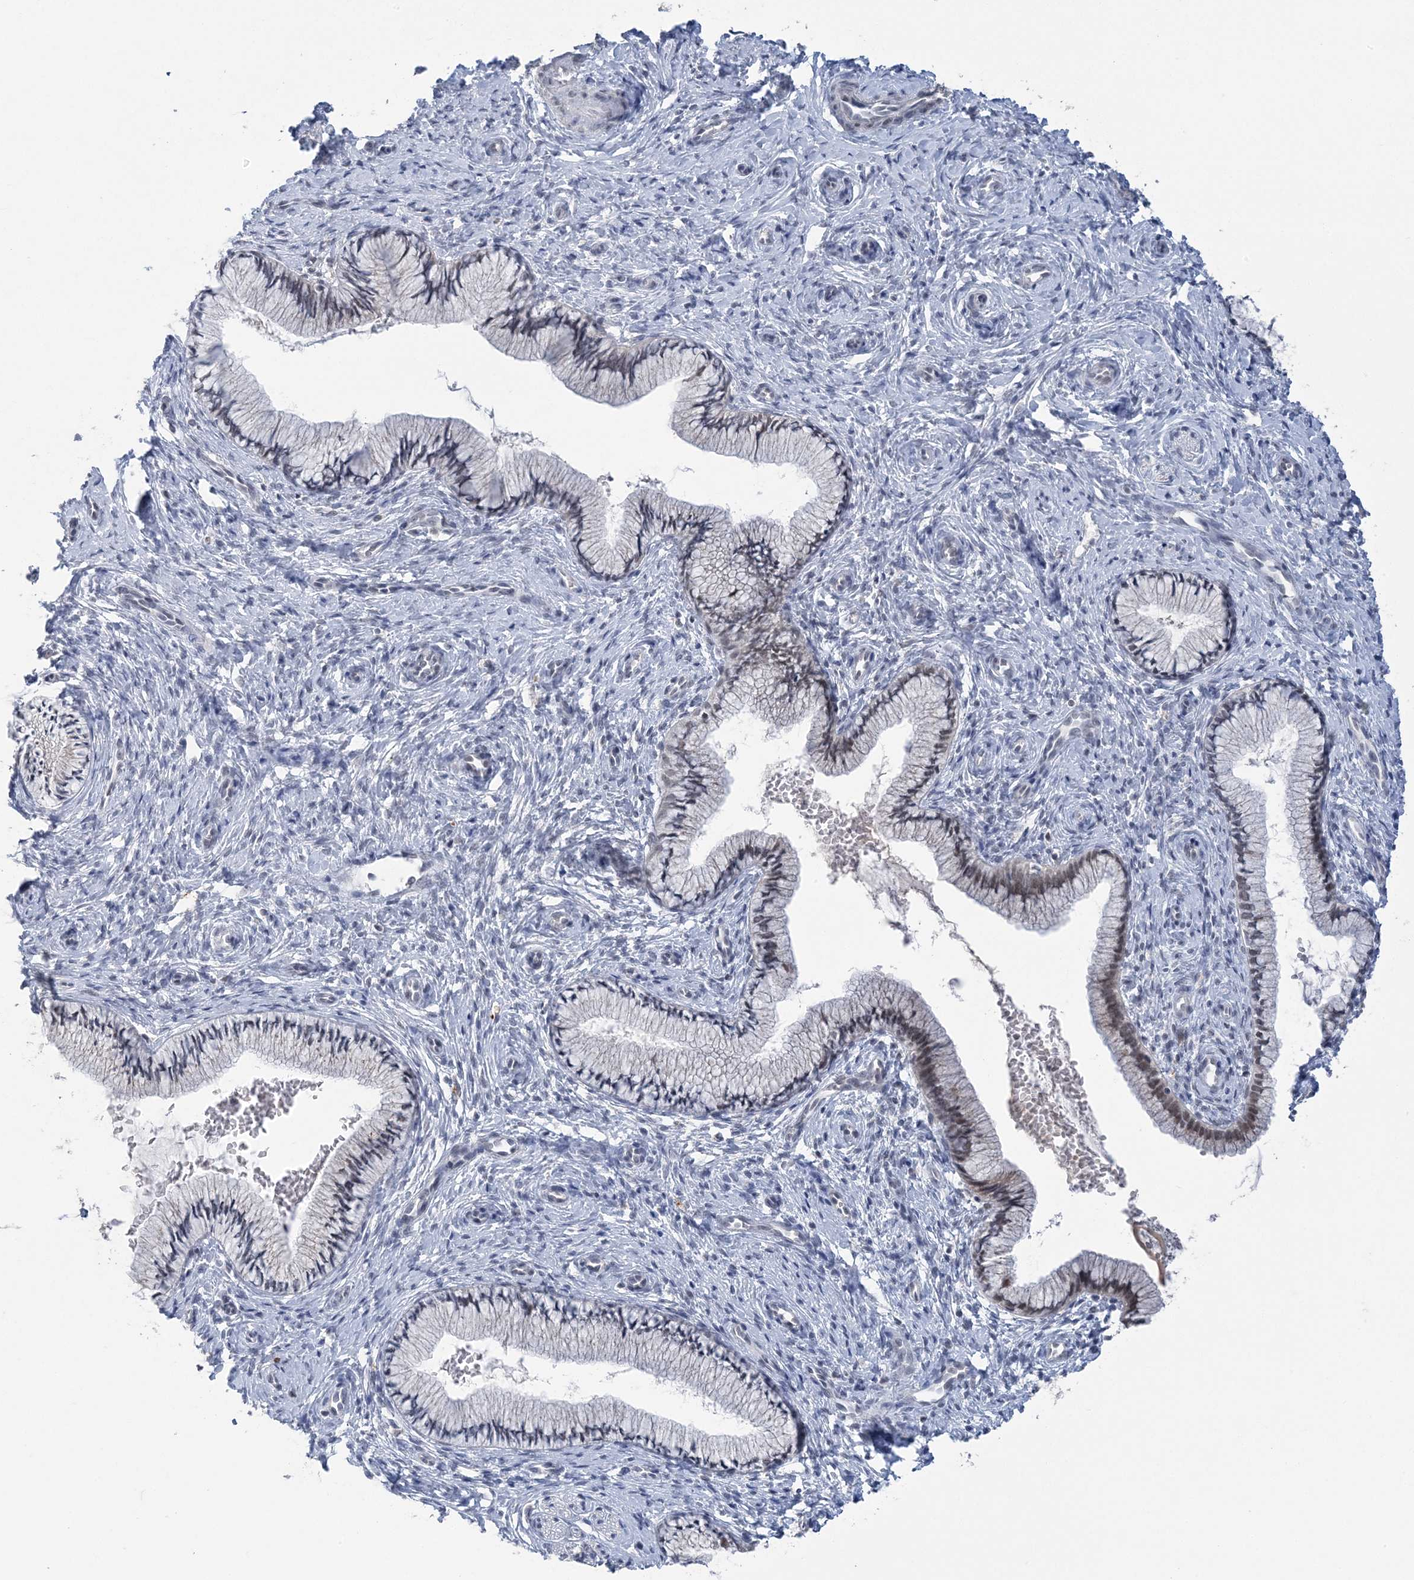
{"staining": {"intensity": "weak", "quantity": "<25%", "location": "cytoplasmic/membranous"}, "tissue": "cervix", "cell_type": "Glandular cells", "image_type": "normal", "snomed": [{"axis": "morphology", "description": "Normal tissue, NOS"}, {"axis": "topography", "description": "Cervix"}], "caption": "The immunohistochemistry histopathology image has no significant positivity in glandular cells of cervix. Brightfield microscopy of immunohistochemistry stained with DAB (3,3'-diaminobenzidine) (brown) and hematoxylin (blue), captured at high magnification.", "gene": "ZBTB7A", "patient": {"sex": "female", "age": 27}}